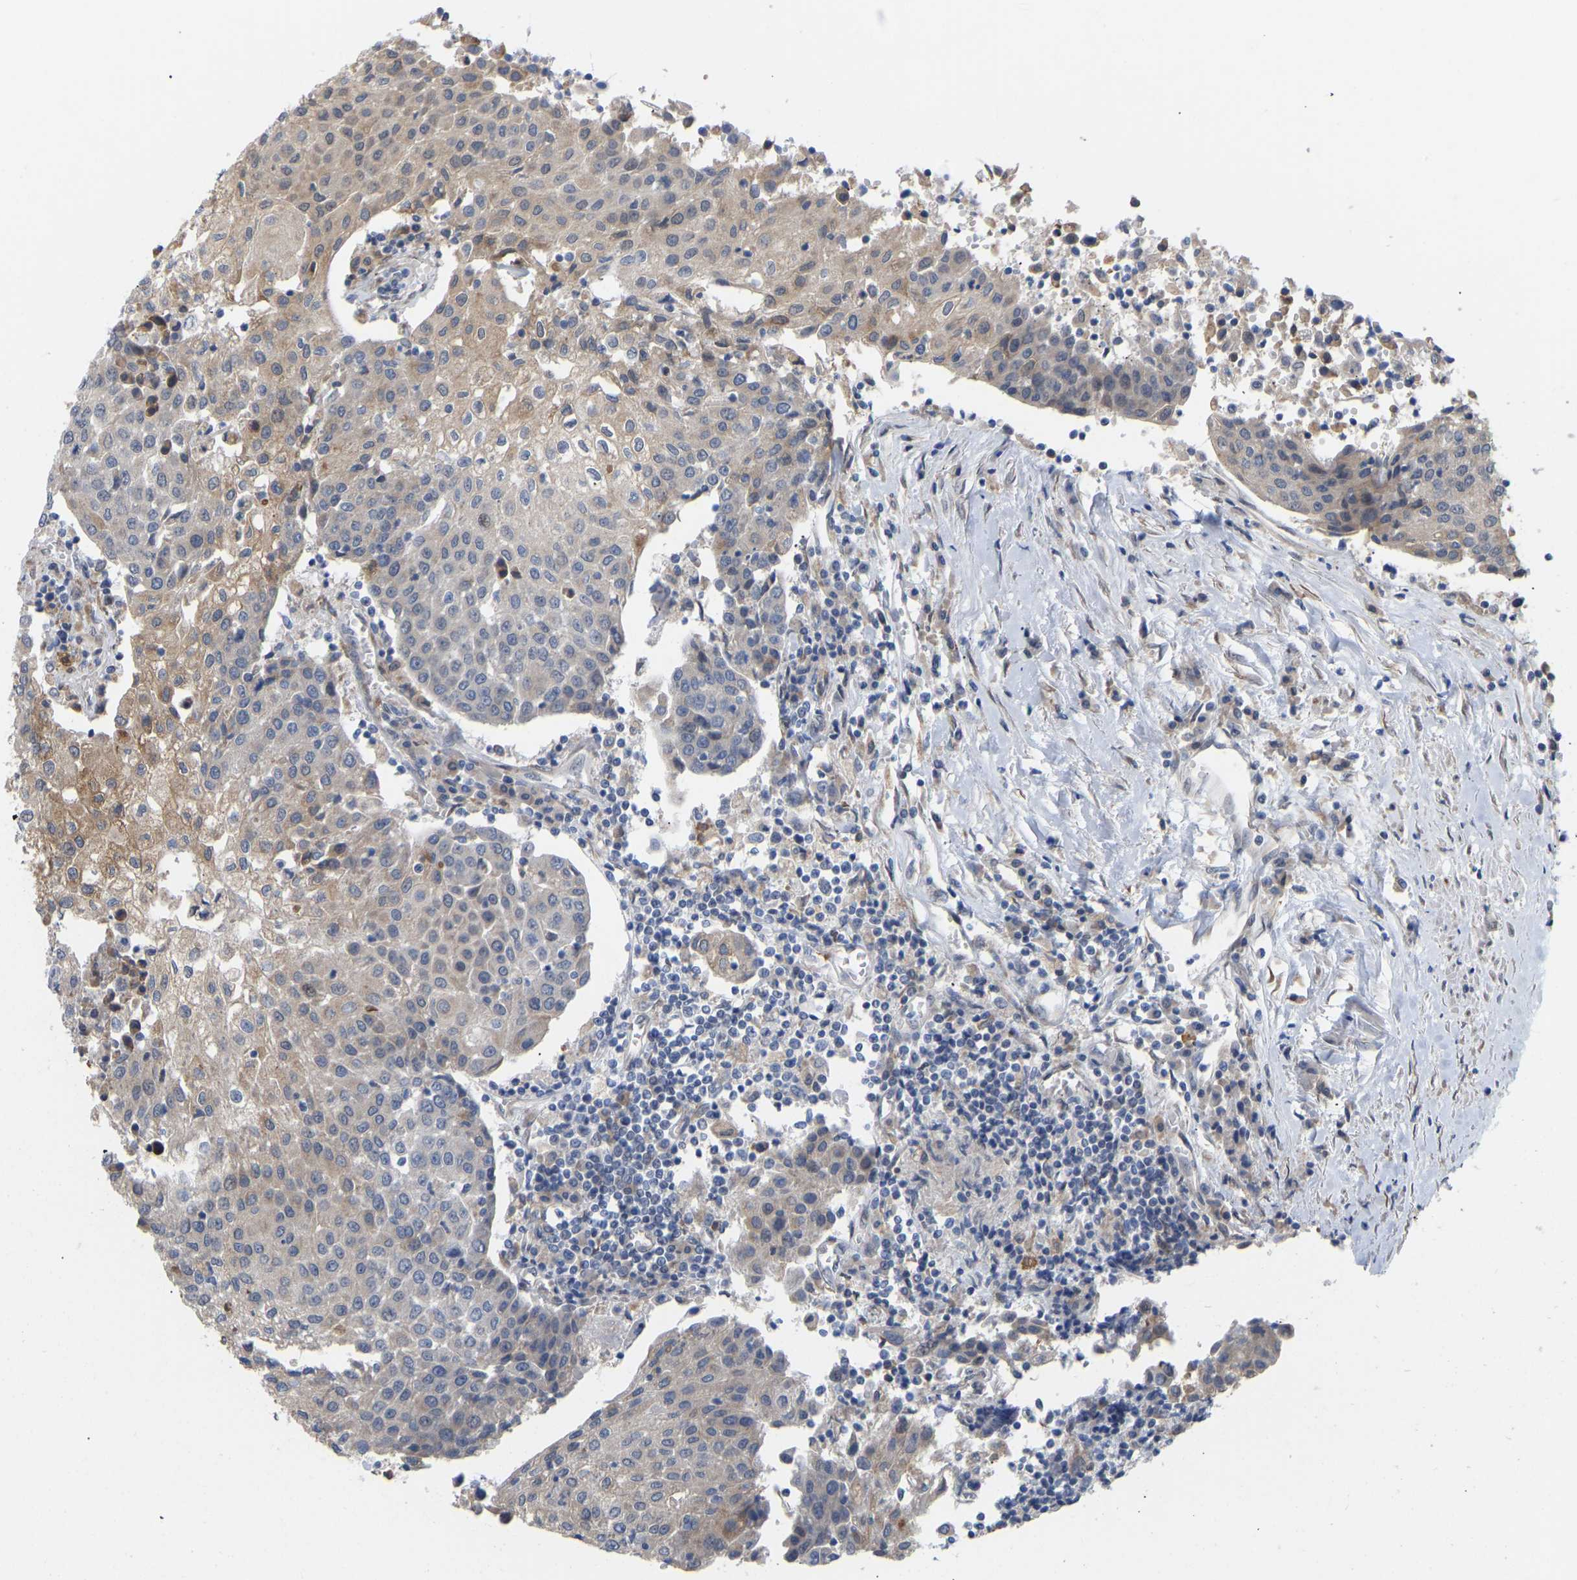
{"staining": {"intensity": "moderate", "quantity": "<25%", "location": "cytoplasmic/membranous"}, "tissue": "urothelial cancer", "cell_type": "Tumor cells", "image_type": "cancer", "snomed": [{"axis": "morphology", "description": "Urothelial carcinoma, High grade"}, {"axis": "topography", "description": "Urinary bladder"}], "caption": "Moderate cytoplasmic/membranous expression is present in about <25% of tumor cells in urothelial carcinoma (high-grade).", "gene": "BEND3", "patient": {"sex": "female", "age": 85}}